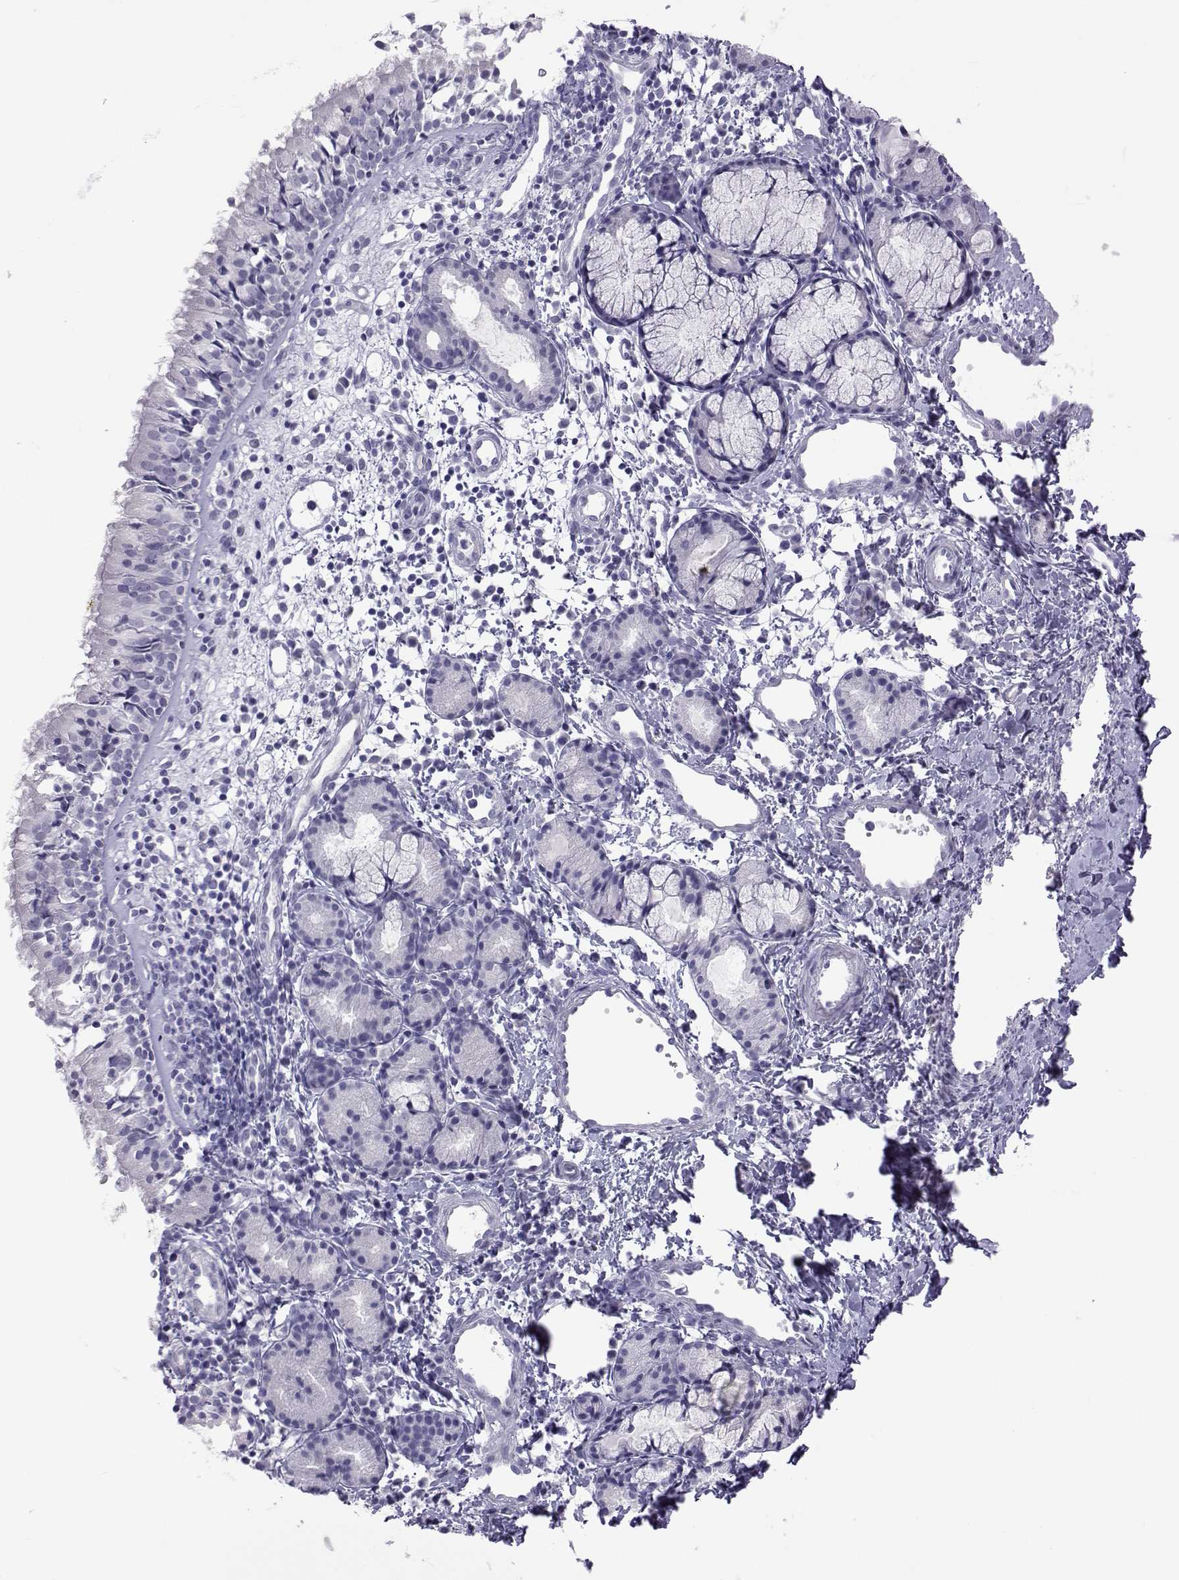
{"staining": {"intensity": "negative", "quantity": "none", "location": "none"}, "tissue": "nasopharynx", "cell_type": "Respiratory epithelial cells", "image_type": "normal", "snomed": [{"axis": "morphology", "description": "Normal tissue, NOS"}, {"axis": "topography", "description": "Nasopharynx"}], "caption": "DAB (3,3'-diaminobenzidine) immunohistochemical staining of normal human nasopharynx exhibits no significant positivity in respiratory epithelial cells.", "gene": "ACTL7A", "patient": {"sex": "male", "age": 9}}